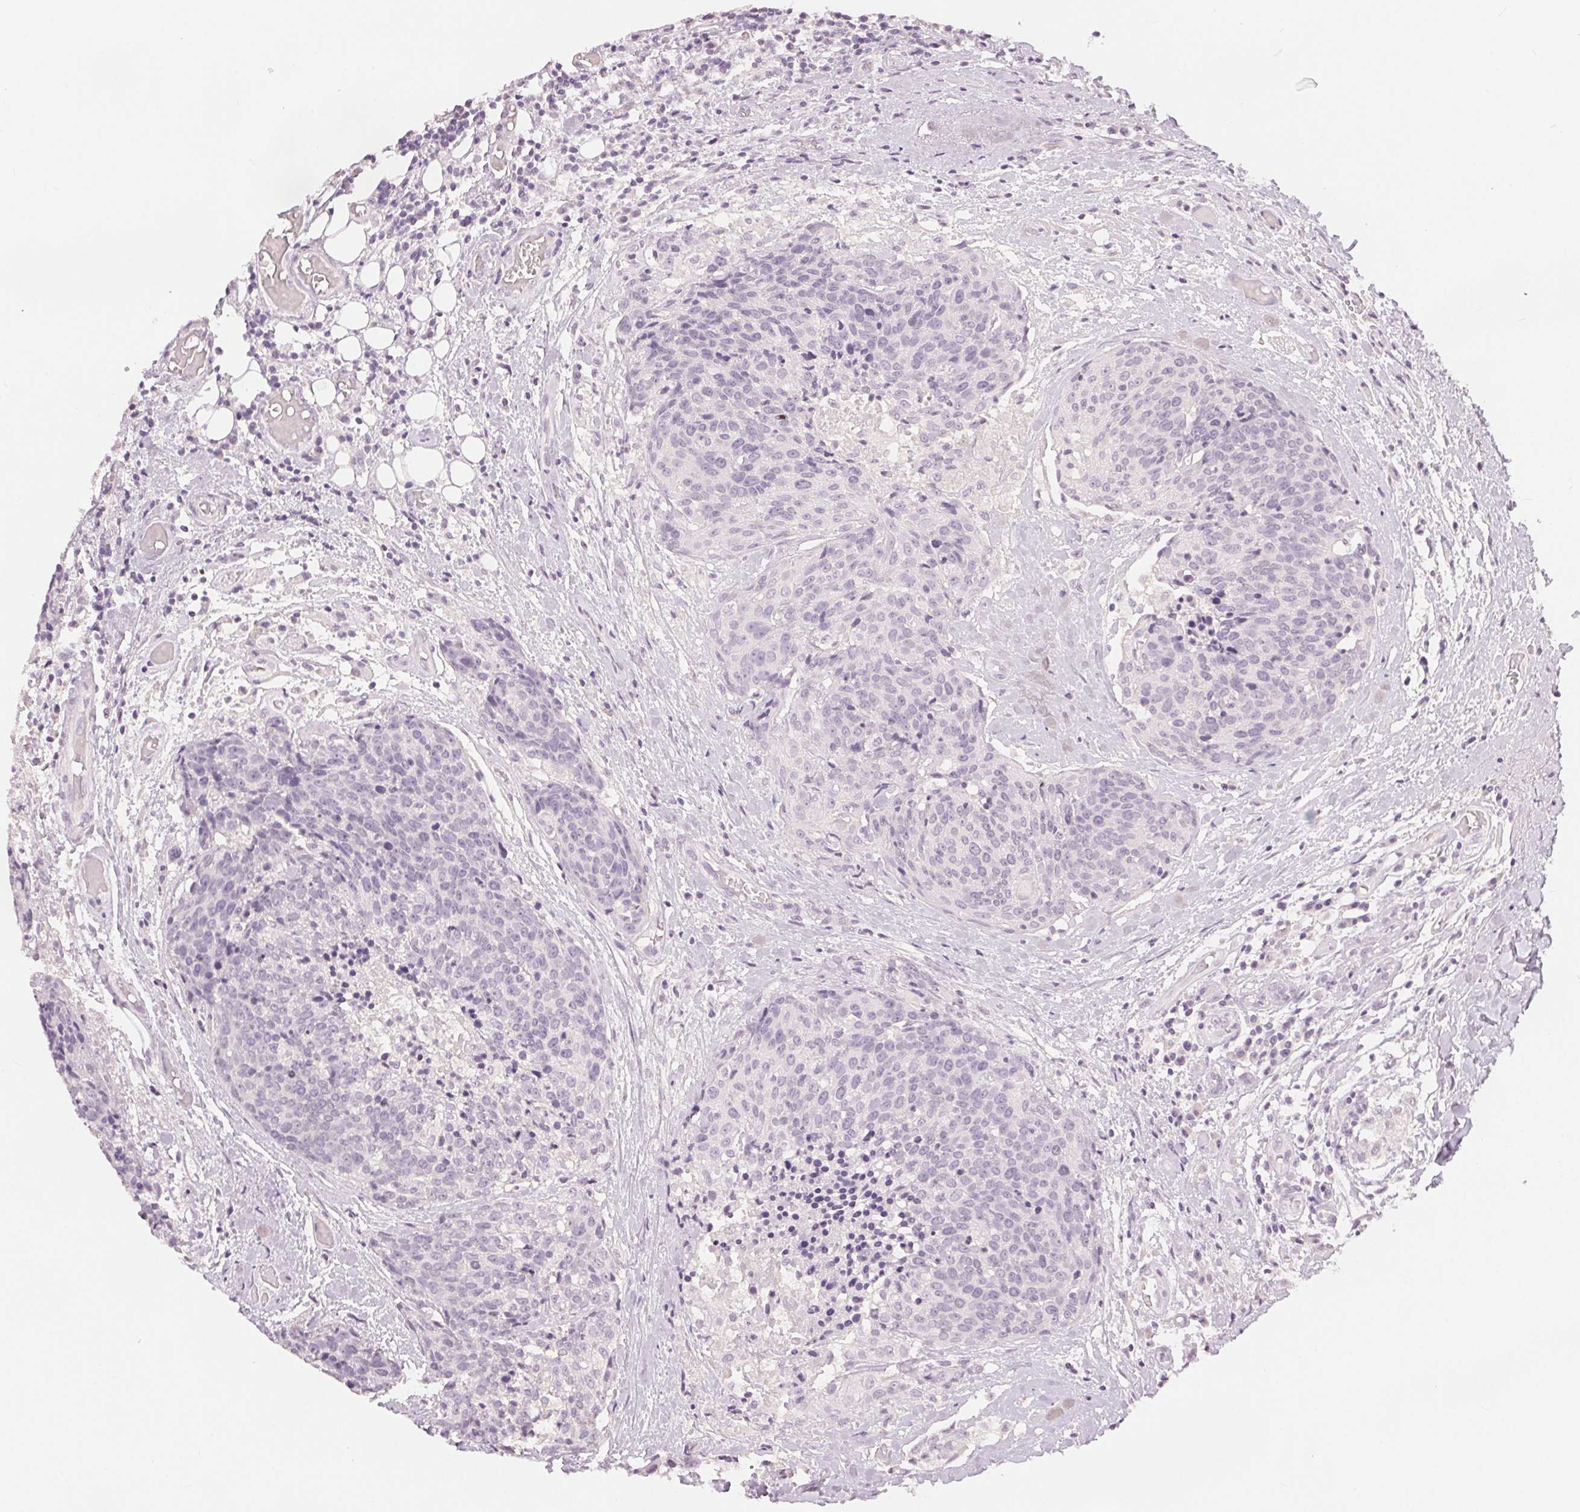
{"staining": {"intensity": "negative", "quantity": "none", "location": "none"}, "tissue": "head and neck cancer", "cell_type": "Tumor cells", "image_type": "cancer", "snomed": [{"axis": "morphology", "description": "Squamous cell carcinoma, NOS"}, {"axis": "topography", "description": "Oral tissue"}, {"axis": "topography", "description": "Head-Neck"}], "caption": "Immunohistochemistry (IHC) image of human head and neck cancer (squamous cell carcinoma) stained for a protein (brown), which shows no staining in tumor cells.", "gene": "SLC27A5", "patient": {"sex": "male", "age": 64}}